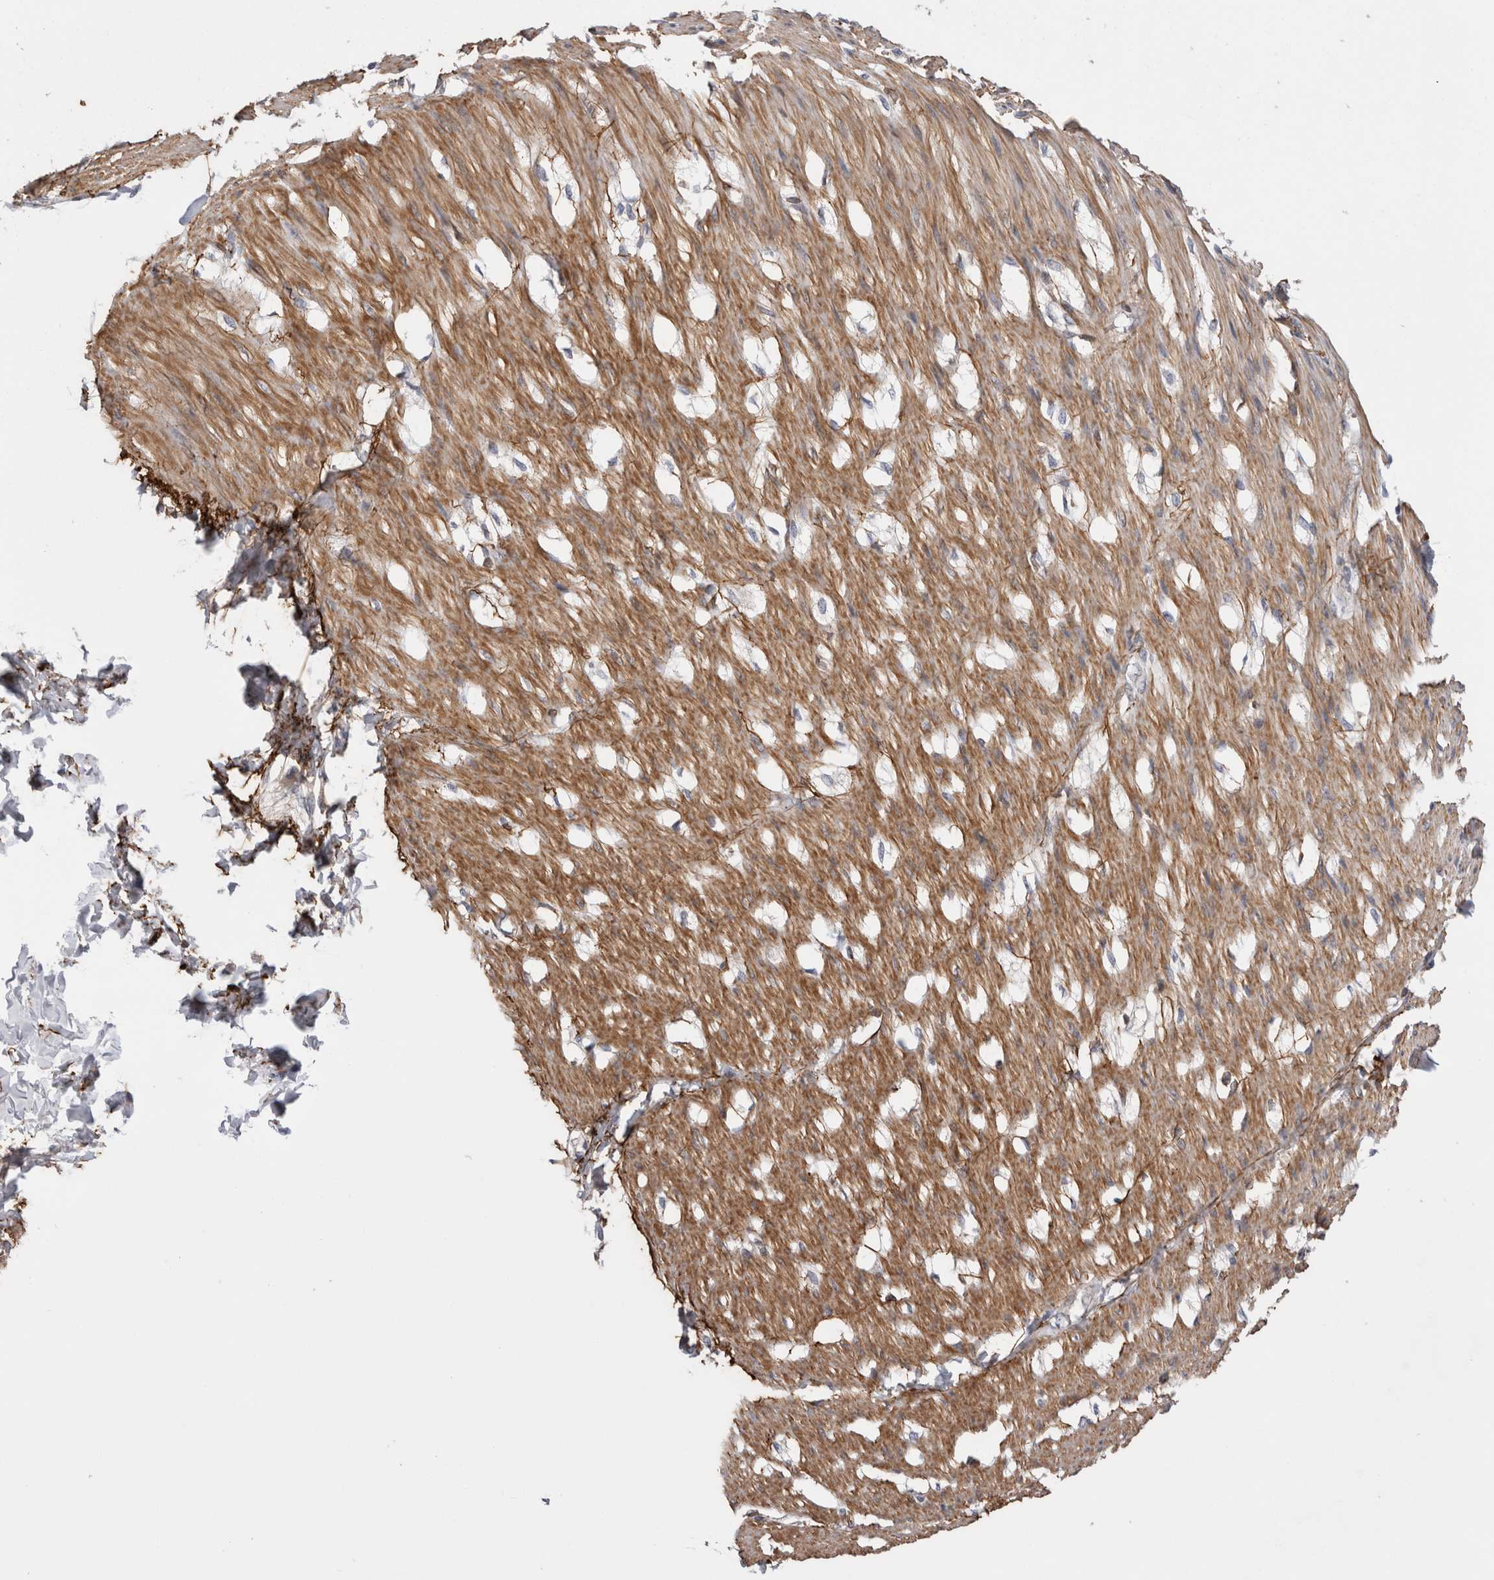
{"staining": {"intensity": "moderate", "quantity": ">75%", "location": "cytoplasmic/membranous"}, "tissue": "smooth muscle", "cell_type": "Smooth muscle cells", "image_type": "normal", "snomed": [{"axis": "morphology", "description": "Normal tissue, NOS"}, {"axis": "morphology", "description": "Adenocarcinoma, NOS"}, {"axis": "topography", "description": "Smooth muscle"}, {"axis": "topography", "description": "Colon"}], "caption": "The immunohistochemical stain labels moderate cytoplasmic/membranous staining in smooth muscle cells of unremarkable smooth muscle. Immunohistochemistry (ihc) stains the protein in brown and the nuclei are stained blue.", "gene": "DARS2", "patient": {"sex": "male", "age": 14}}